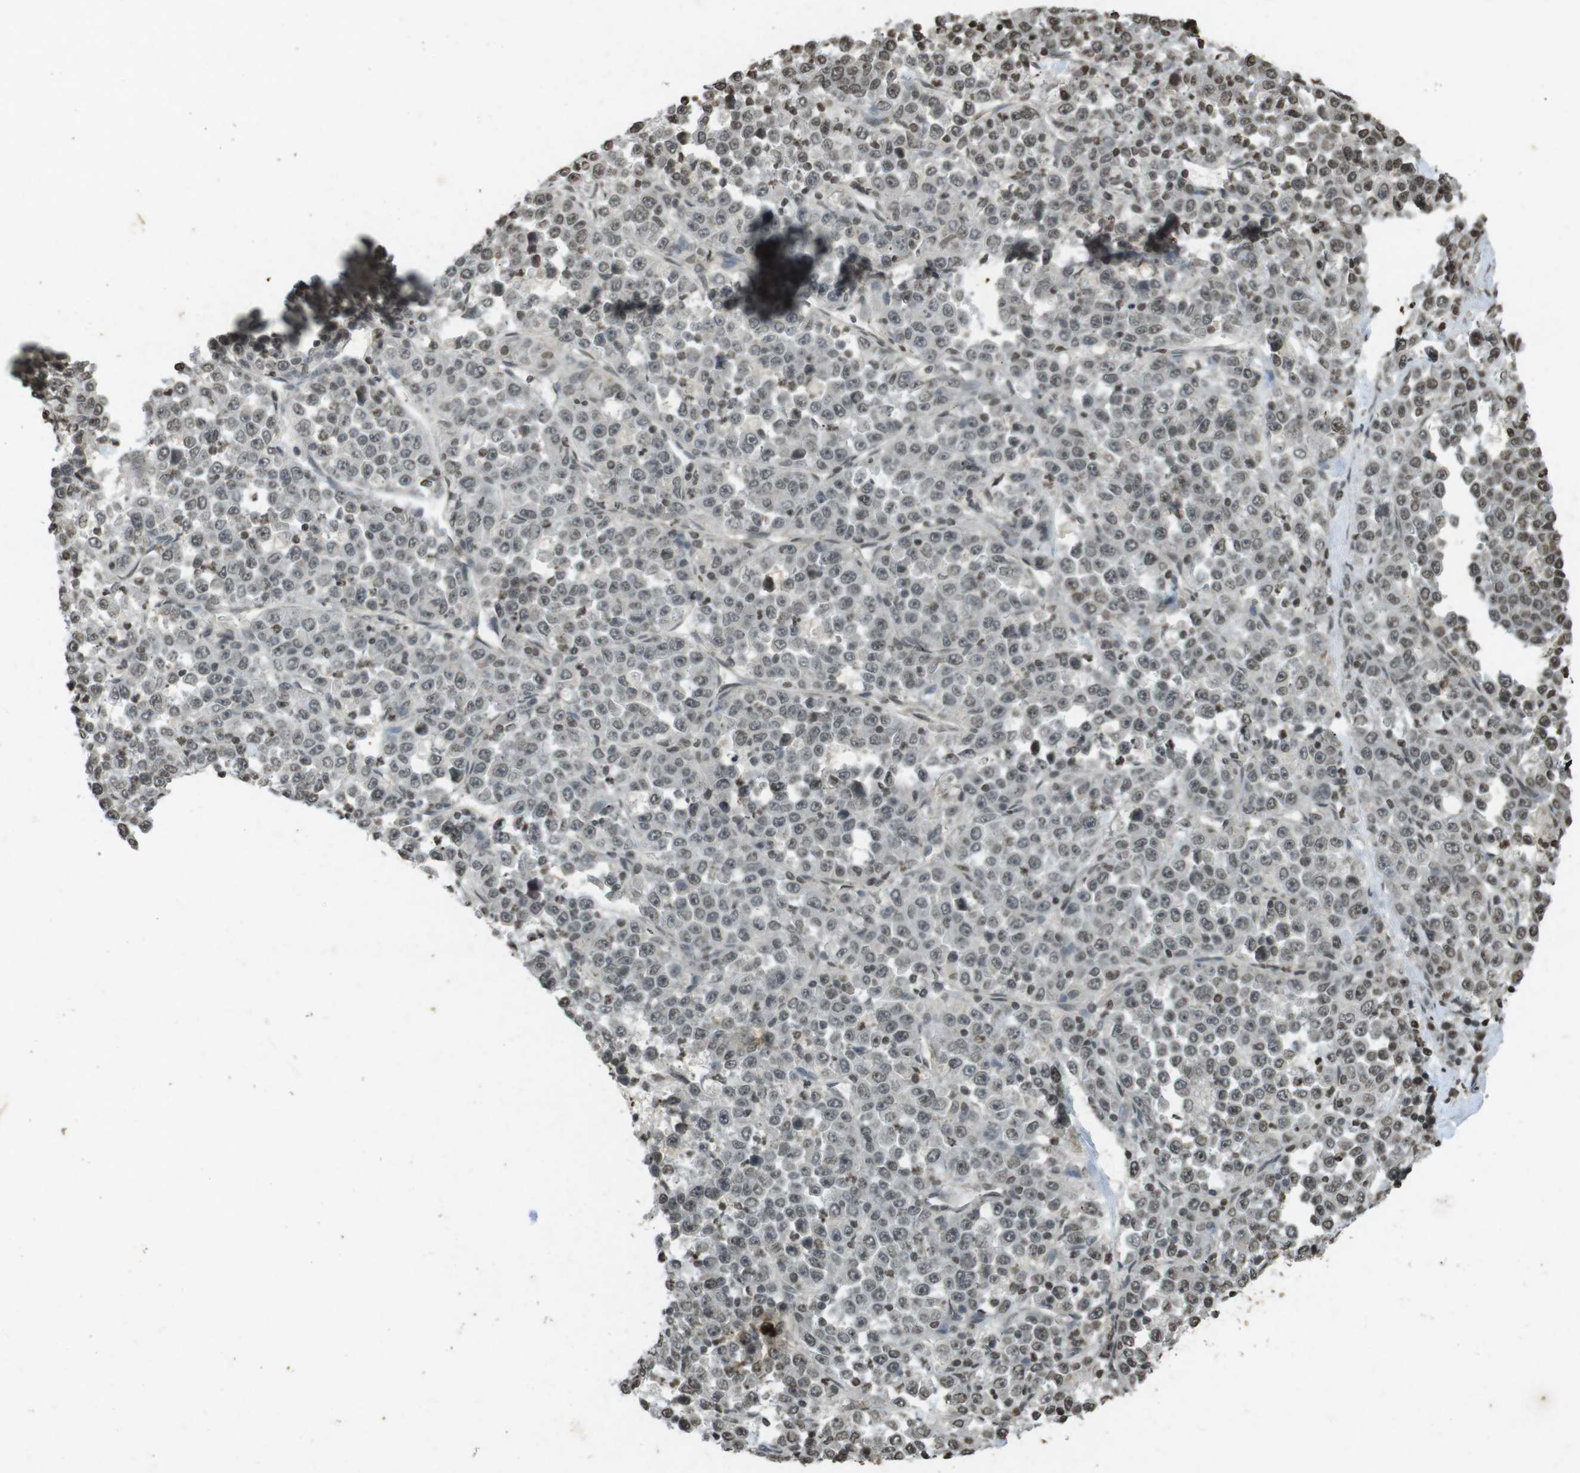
{"staining": {"intensity": "weak", "quantity": "25%-75%", "location": "nuclear"}, "tissue": "stomach cancer", "cell_type": "Tumor cells", "image_type": "cancer", "snomed": [{"axis": "morphology", "description": "Normal tissue, NOS"}, {"axis": "morphology", "description": "Adenocarcinoma, NOS"}, {"axis": "topography", "description": "Stomach, upper"}, {"axis": "topography", "description": "Stomach"}], "caption": "IHC (DAB) staining of human adenocarcinoma (stomach) demonstrates weak nuclear protein positivity in approximately 25%-75% of tumor cells. Using DAB (3,3'-diaminobenzidine) (brown) and hematoxylin (blue) stains, captured at high magnification using brightfield microscopy.", "gene": "ORC4", "patient": {"sex": "male", "age": 59}}